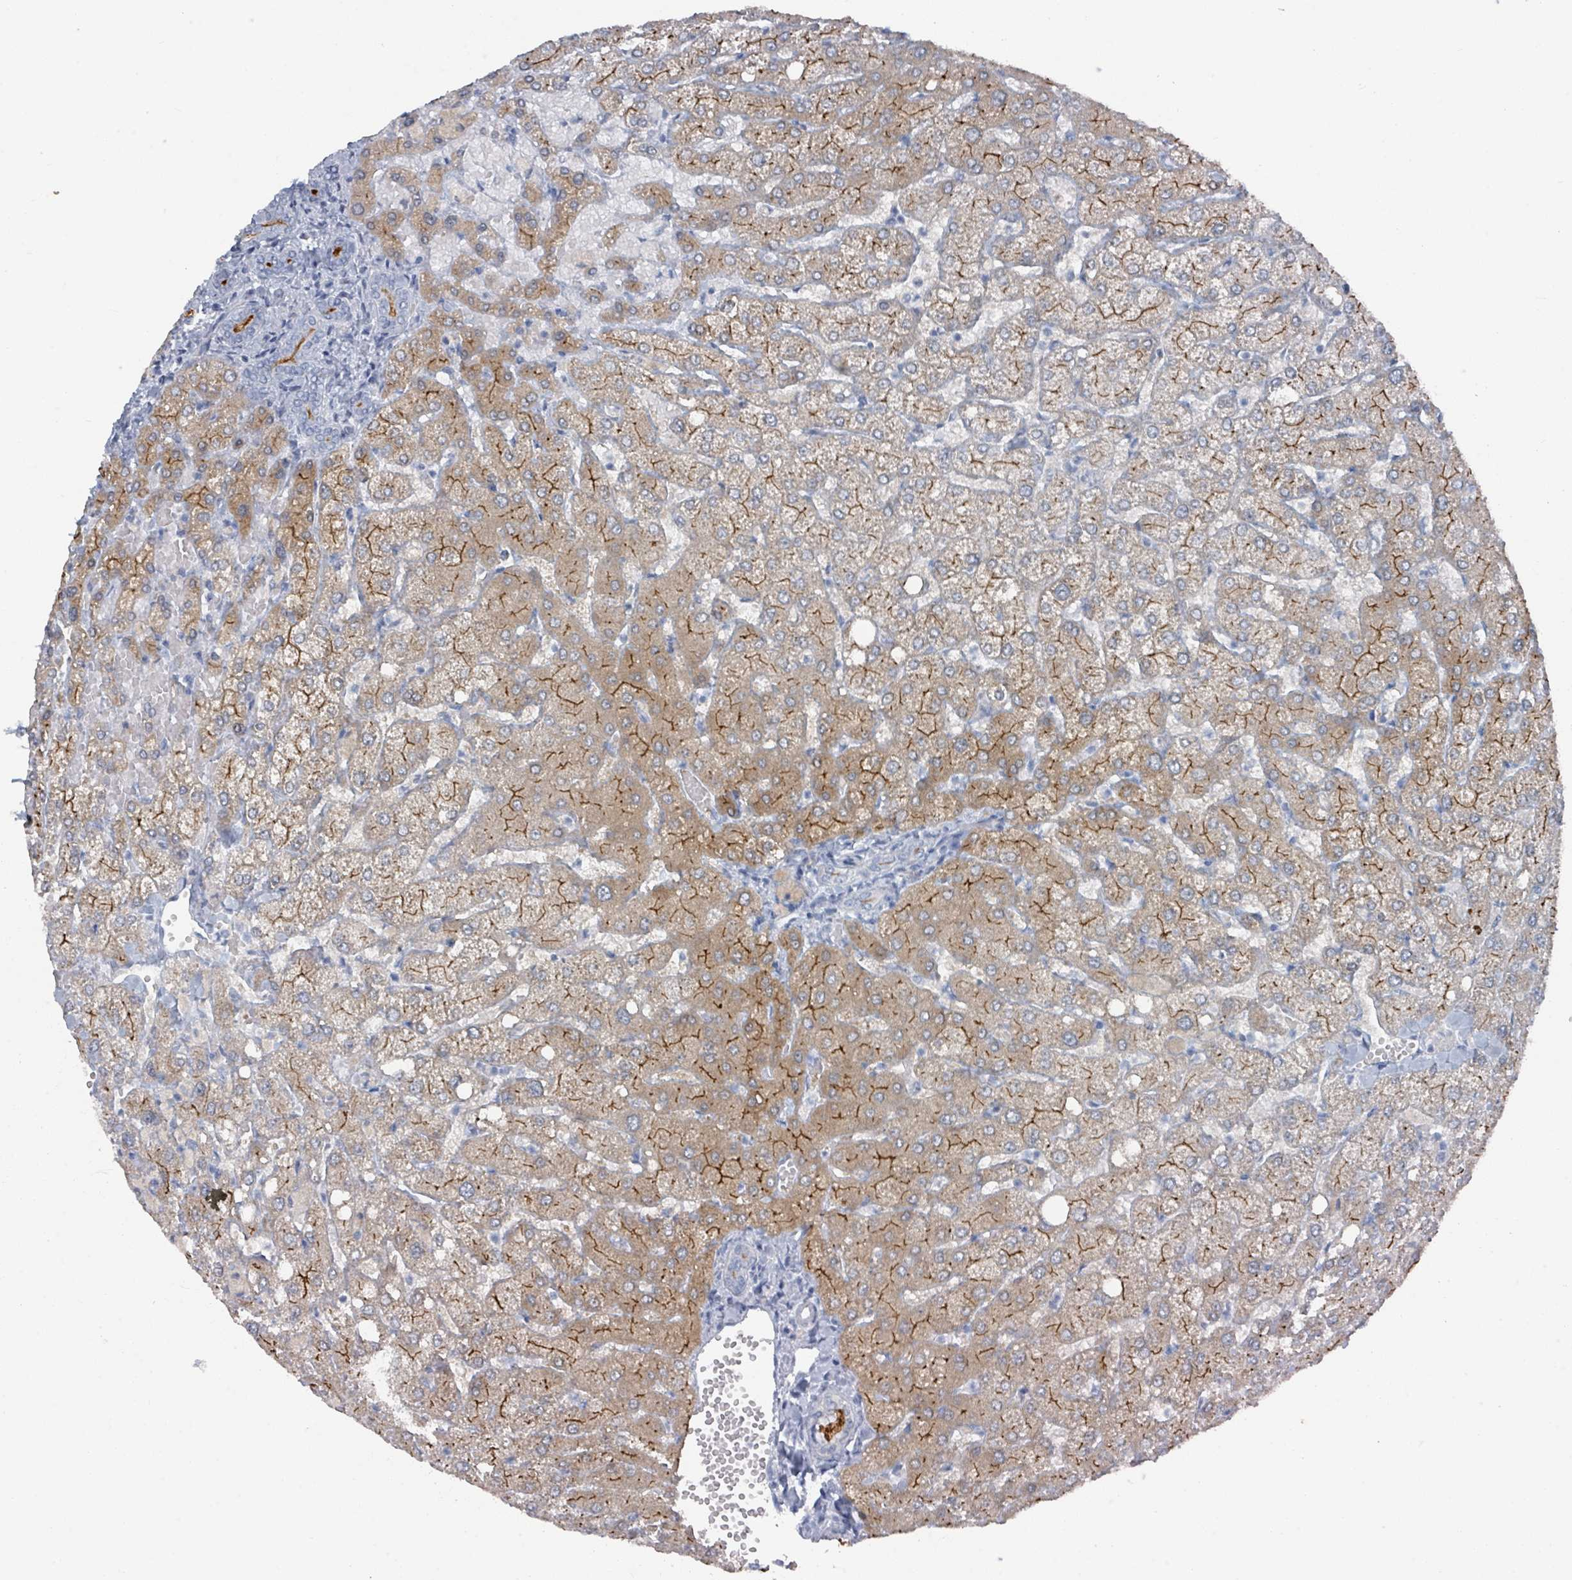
{"staining": {"intensity": "moderate", "quantity": "25%-75%", "location": "cytoplasmic/membranous"}, "tissue": "liver", "cell_type": "Cholangiocytes", "image_type": "normal", "snomed": [{"axis": "morphology", "description": "Normal tissue, NOS"}, {"axis": "topography", "description": "Liver"}], "caption": "Immunohistochemistry (IHC) photomicrograph of normal liver: liver stained using IHC demonstrates medium levels of moderate protein expression localized specifically in the cytoplasmic/membranous of cholangiocytes, appearing as a cytoplasmic/membranous brown color.", "gene": "GAMT", "patient": {"sex": "female", "age": 54}}